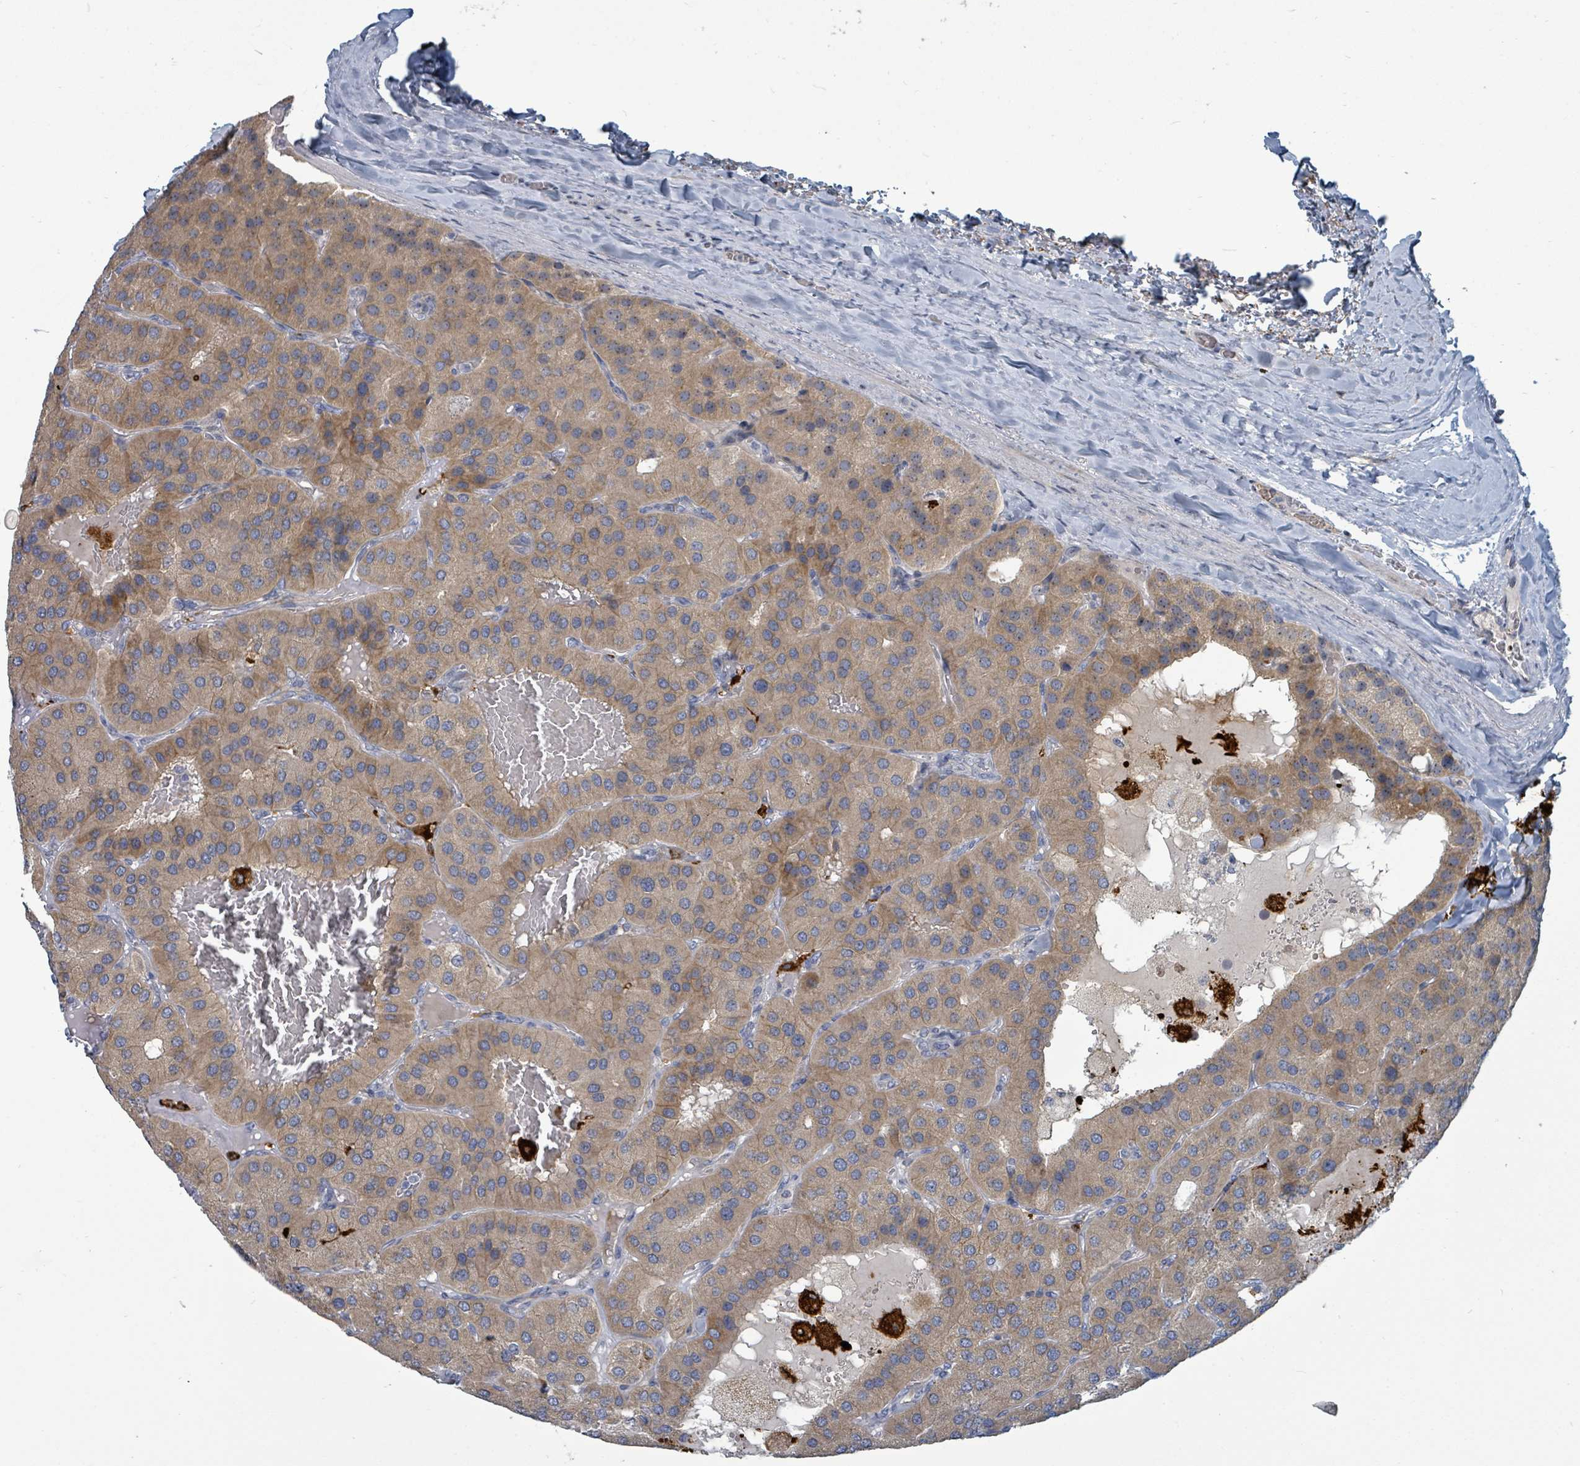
{"staining": {"intensity": "moderate", "quantity": ">75%", "location": "cytoplasmic/membranous"}, "tissue": "parathyroid gland", "cell_type": "Glandular cells", "image_type": "normal", "snomed": [{"axis": "morphology", "description": "Normal tissue, NOS"}, {"axis": "morphology", "description": "Adenoma, NOS"}, {"axis": "topography", "description": "Parathyroid gland"}], "caption": "Protein staining exhibits moderate cytoplasmic/membranous expression in about >75% of glandular cells in unremarkable parathyroid gland. The staining was performed using DAB, with brown indicating positive protein expression. Nuclei are stained blue with hematoxylin.", "gene": "TRDMT1", "patient": {"sex": "female", "age": 86}}